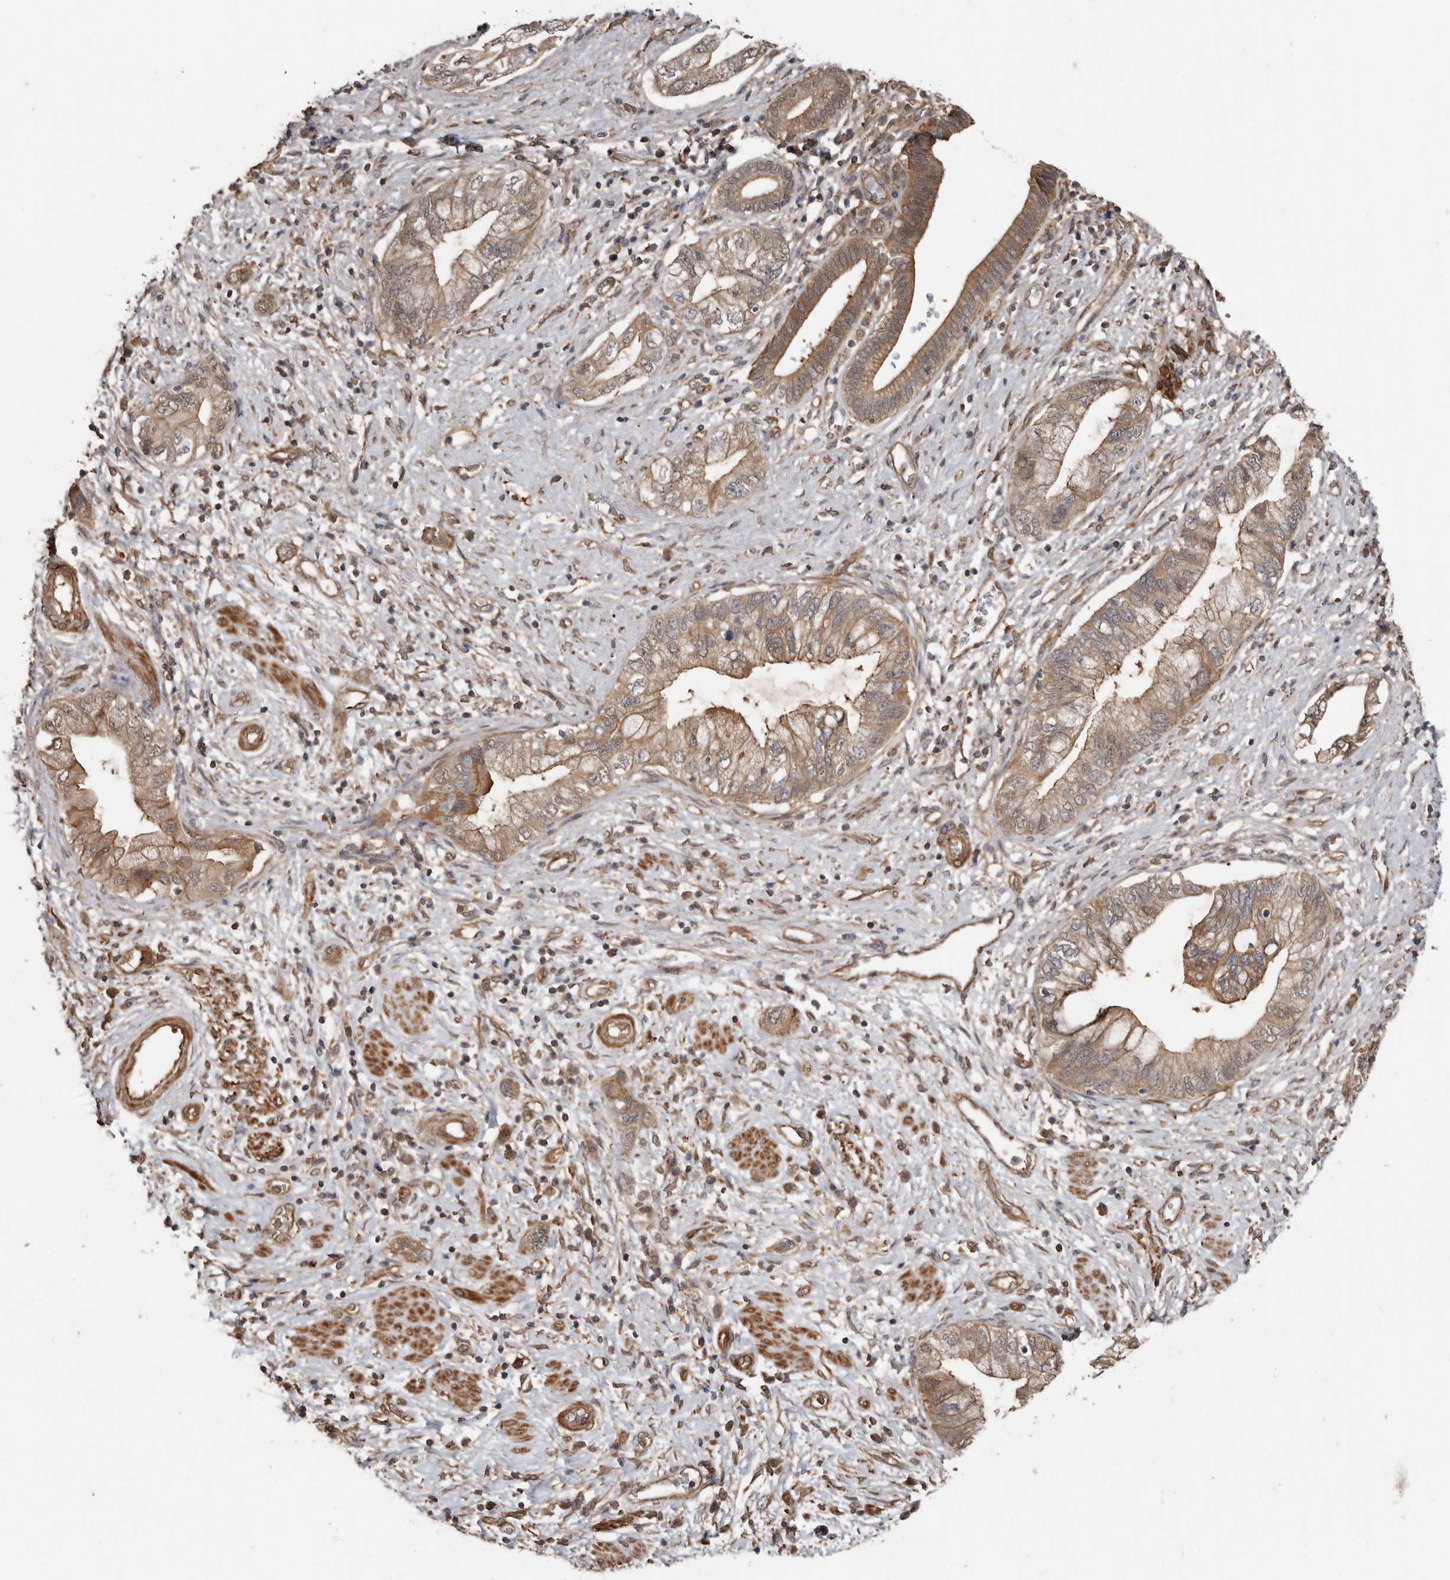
{"staining": {"intensity": "moderate", "quantity": ">75%", "location": "cytoplasmic/membranous"}, "tissue": "pancreatic cancer", "cell_type": "Tumor cells", "image_type": "cancer", "snomed": [{"axis": "morphology", "description": "Adenocarcinoma, NOS"}, {"axis": "topography", "description": "Pancreas"}], "caption": "A brown stain shows moderate cytoplasmic/membranous positivity of a protein in pancreatic cancer (adenocarcinoma) tumor cells.", "gene": "EXOC3L1", "patient": {"sex": "female", "age": 73}}